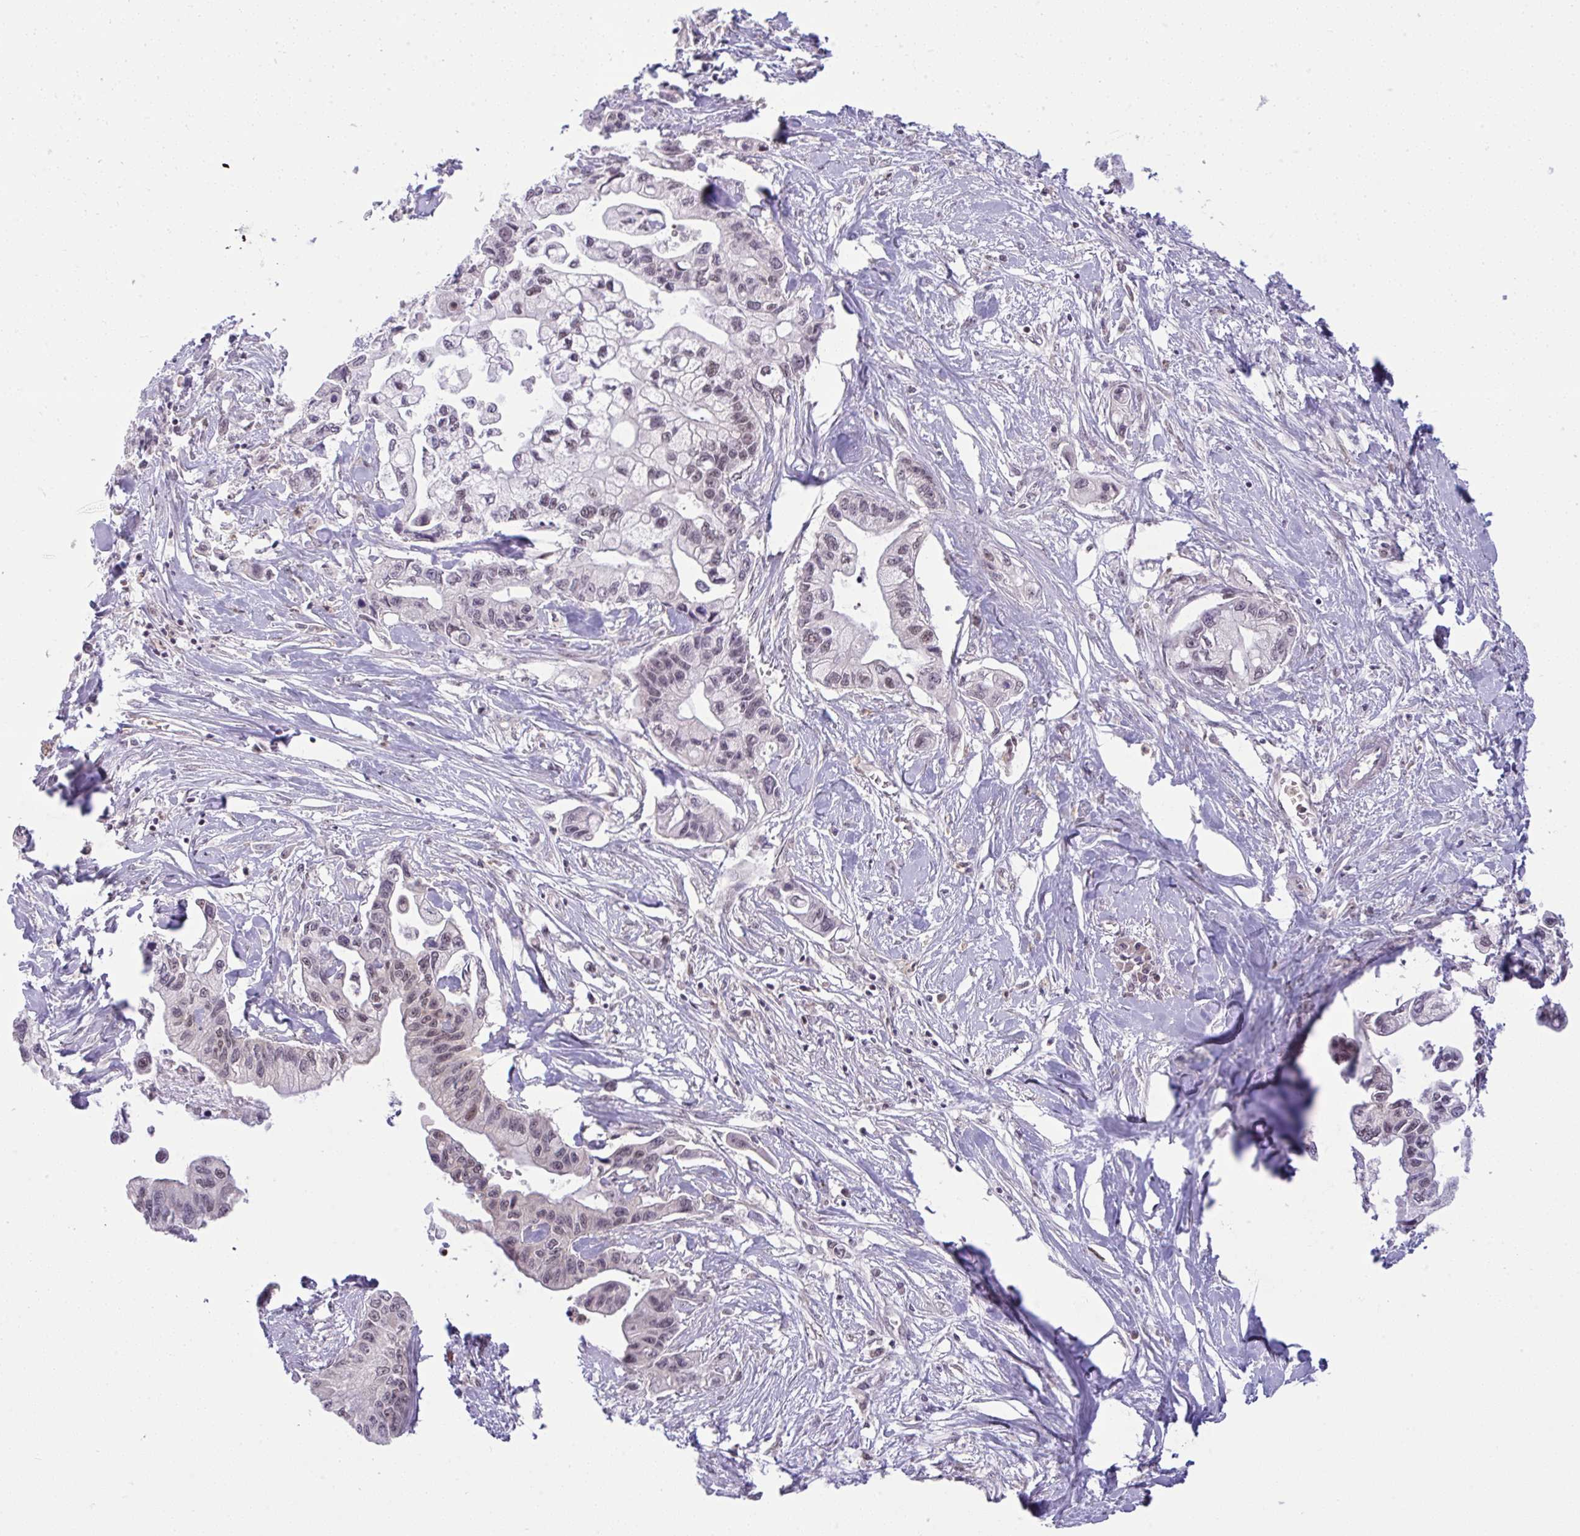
{"staining": {"intensity": "weak", "quantity": "25%-75%", "location": "nuclear"}, "tissue": "pancreatic cancer", "cell_type": "Tumor cells", "image_type": "cancer", "snomed": [{"axis": "morphology", "description": "Adenocarcinoma, NOS"}, {"axis": "topography", "description": "Pancreas"}], "caption": "Brown immunohistochemical staining in human pancreatic adenocarcinoma exhibits weak nuclear staining in about 25%-75% of tumor cells. The protein is stained brown, and the nuclei are stained in blue (DAB (3,3'-diaminobenzidine) IHC with brightfield microscopy, high magnification).", "gene": "KLF2", "patient": {"sex": "male", "age": 61}}